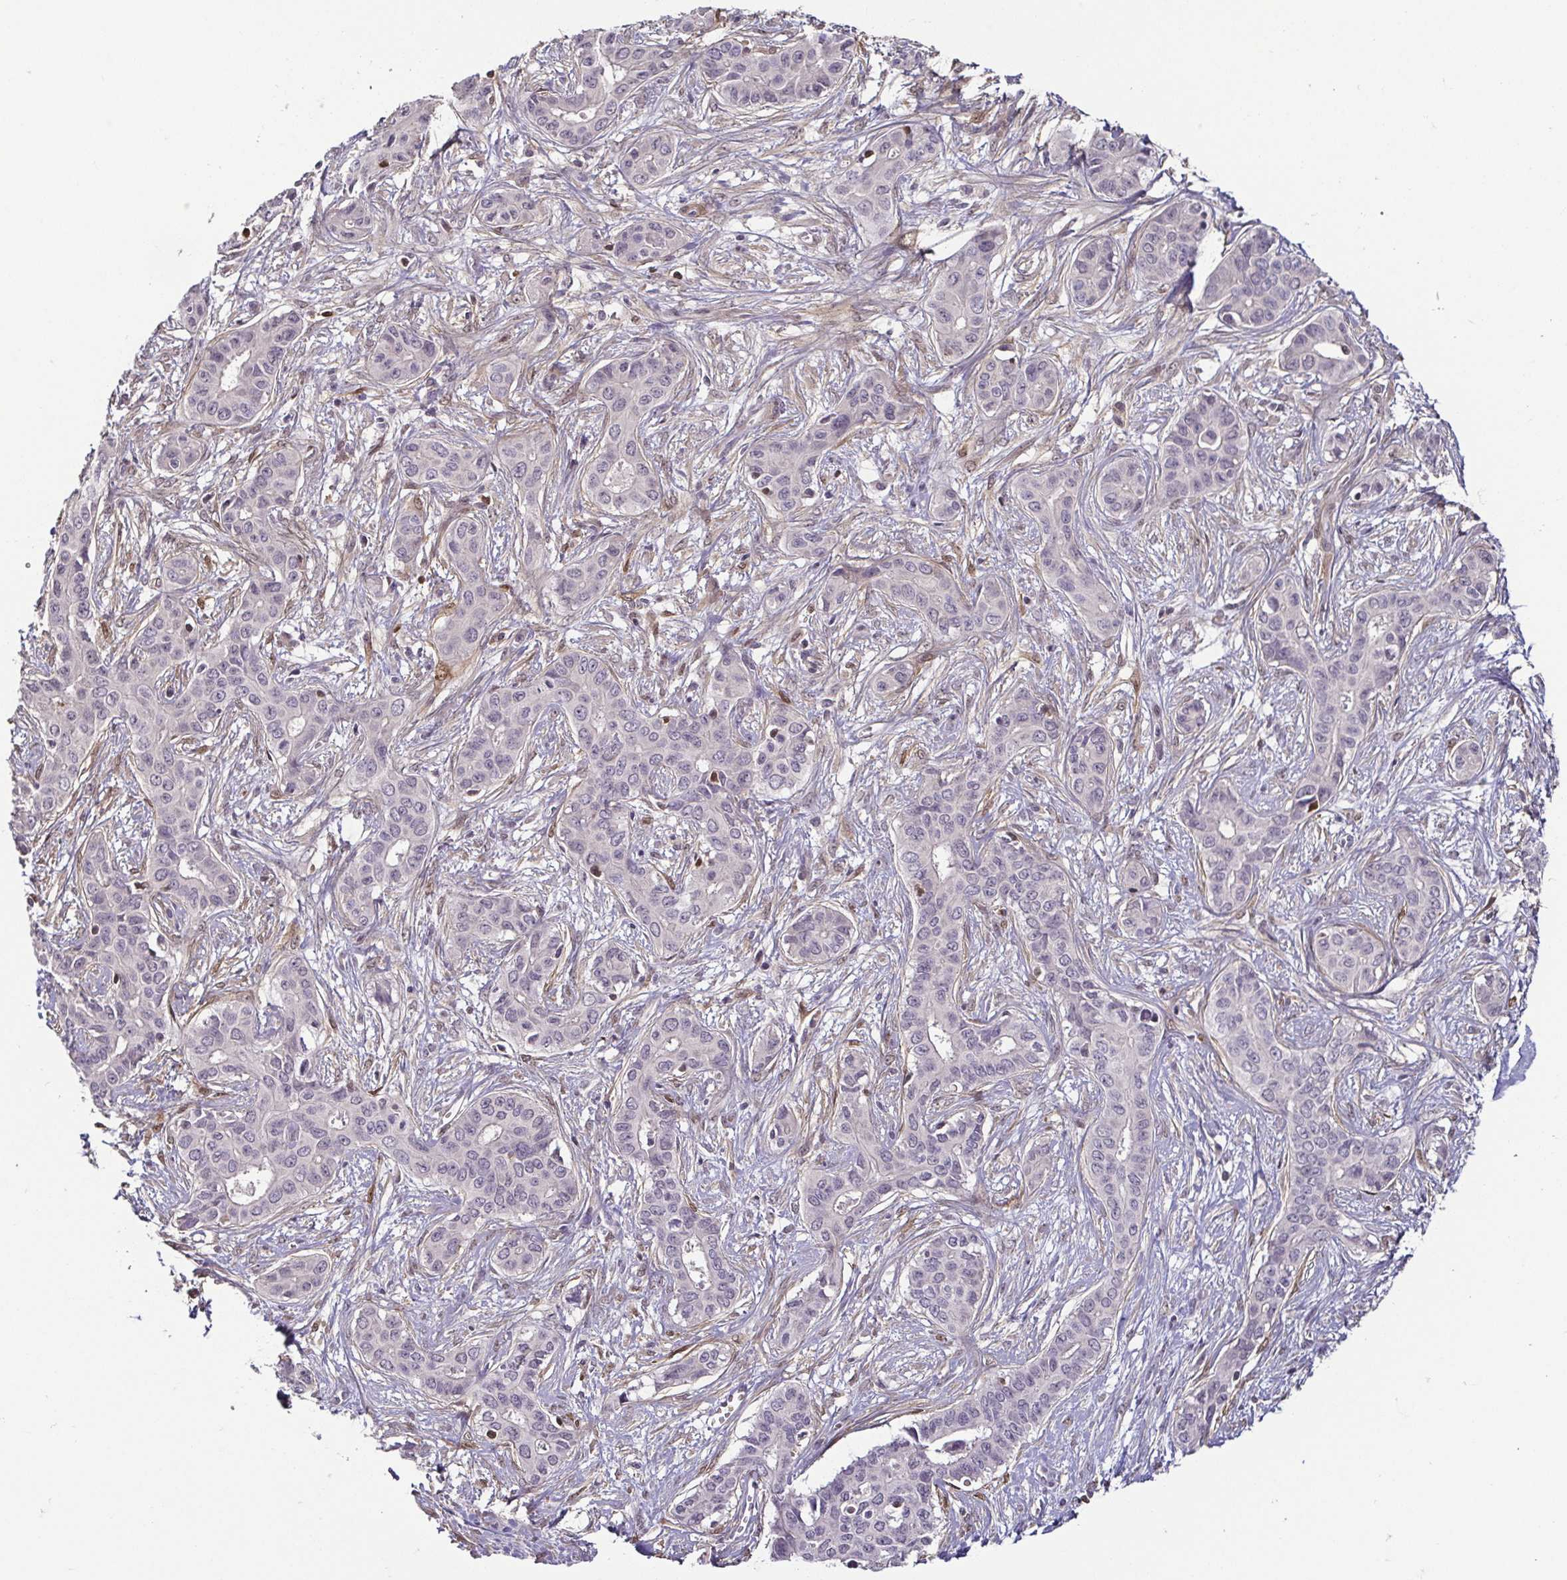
{"staining": {"intensity": "negative", "quantity": "none", "location": "none"}, "tissue": "liver cancer", "cell_type": "Tumor cells", "image_type": "cancer", "snomed": [{"axis": "morphology", "description": "Cholangiocarcinoma"}, {"axis": "topography", "description": "Liver"}], "caption": "Immunohistochemistry image of human cholangiocarcinoma (liver) stained for a protein (brown), which exhibits no positivity in tumor cells. (DAB (3,3'-diaminobenzidine) immunohistochemistry (IHC), high magnification).", "gene": "HOPX", "patient": {"sex": "female", "age": 65}}